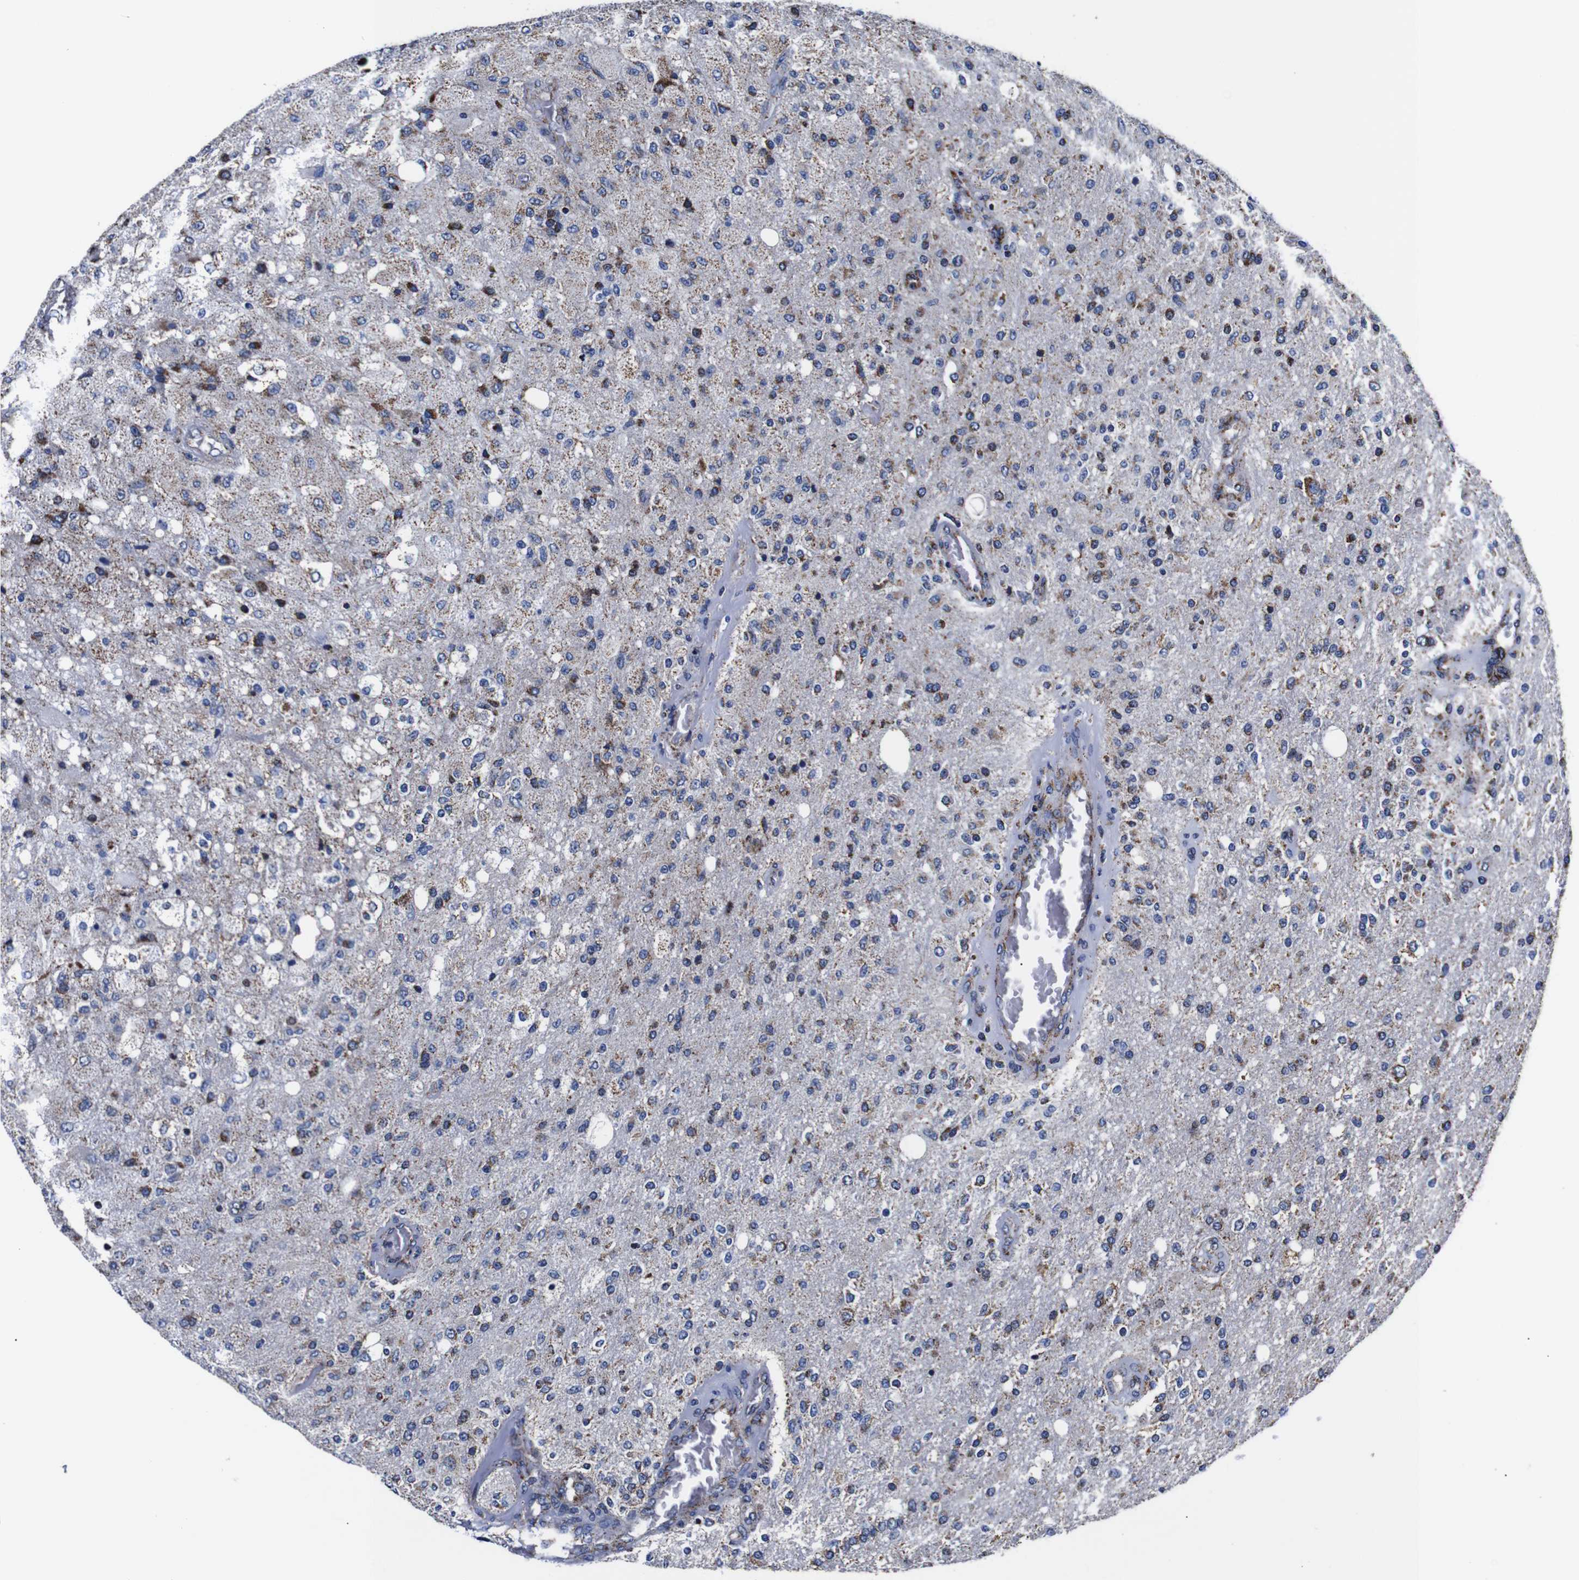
{"staining": {"intensity": "moderate", "quantity": "25%-75%", "location": "cytoplasmic/membranous"}, "tissue": "glioma", "cell_type": "Tumor cells", "image_type": "cancer", "snomed": [{"axis": "morphology", "description": "Normal tissue, NOS"}, {"axis": "morphology", "description": "Glioma, malignant, High grade"}, {"axis": "topography", "description": "Cerebral cortex"}], "caption": "This photomicrograph shows immunohistochemistry (IHC) staining of human malignant glioma (high-grade), with medium moderate cytoplasmic/membranous expression in about 25%-75% of tumor cells.", "gene": "FKBP9", "patient": {"sex": "male", "age": 77}}